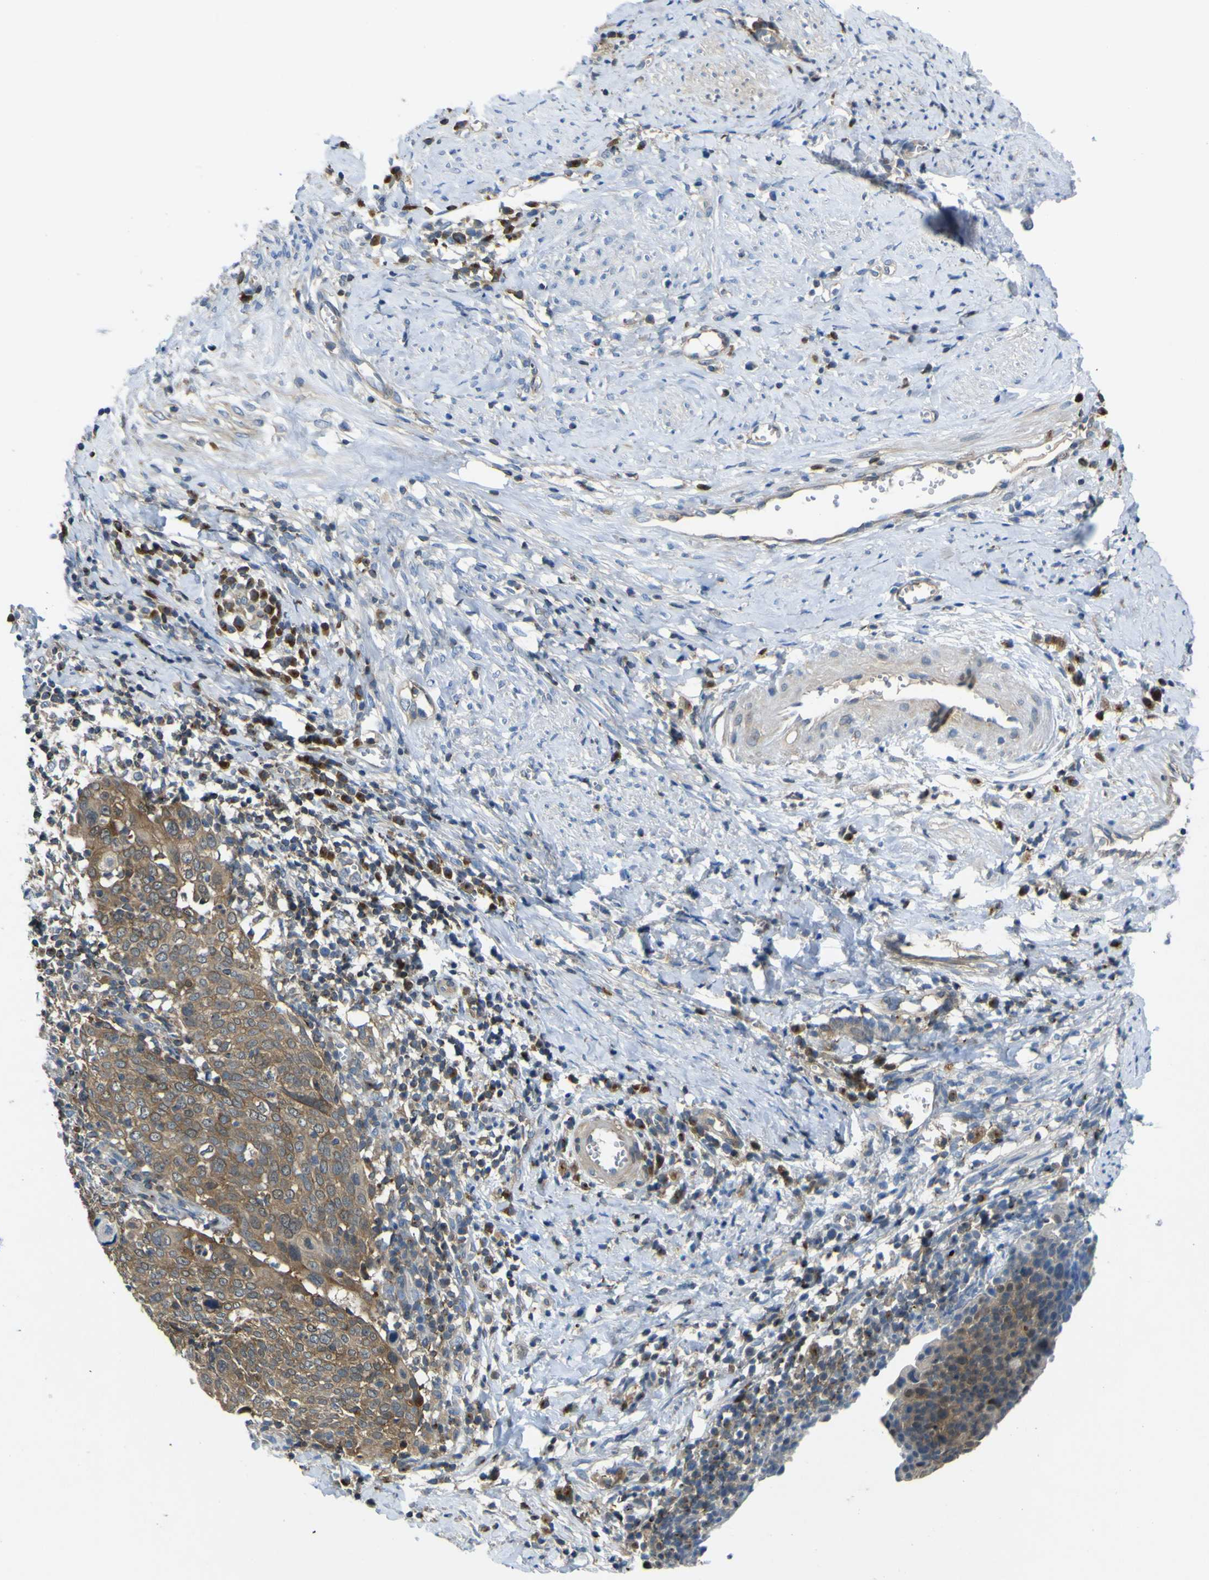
{"staining": {"intensity": "moderate", "quantity": ">75%", "location": "cytoplasmic/membranous"}, "tissue": "cervical cancer", "cell_type": "Tumor cells", "image_type": "cancer", "snomed": [{"axis": "morphology", "description": "Squamous cell carcinoma, NOS"}, {"axis": "topography", "description": "Cervix"}], "caption": "This is a histology image of immunohistochemistry staining of squamous cell carcinoma (cervical), which shows moderate expression in the cytoplasmic/membranous of tumor cells.", "gene": "EML2", "patient": {"sex": "female", "age": 40}}